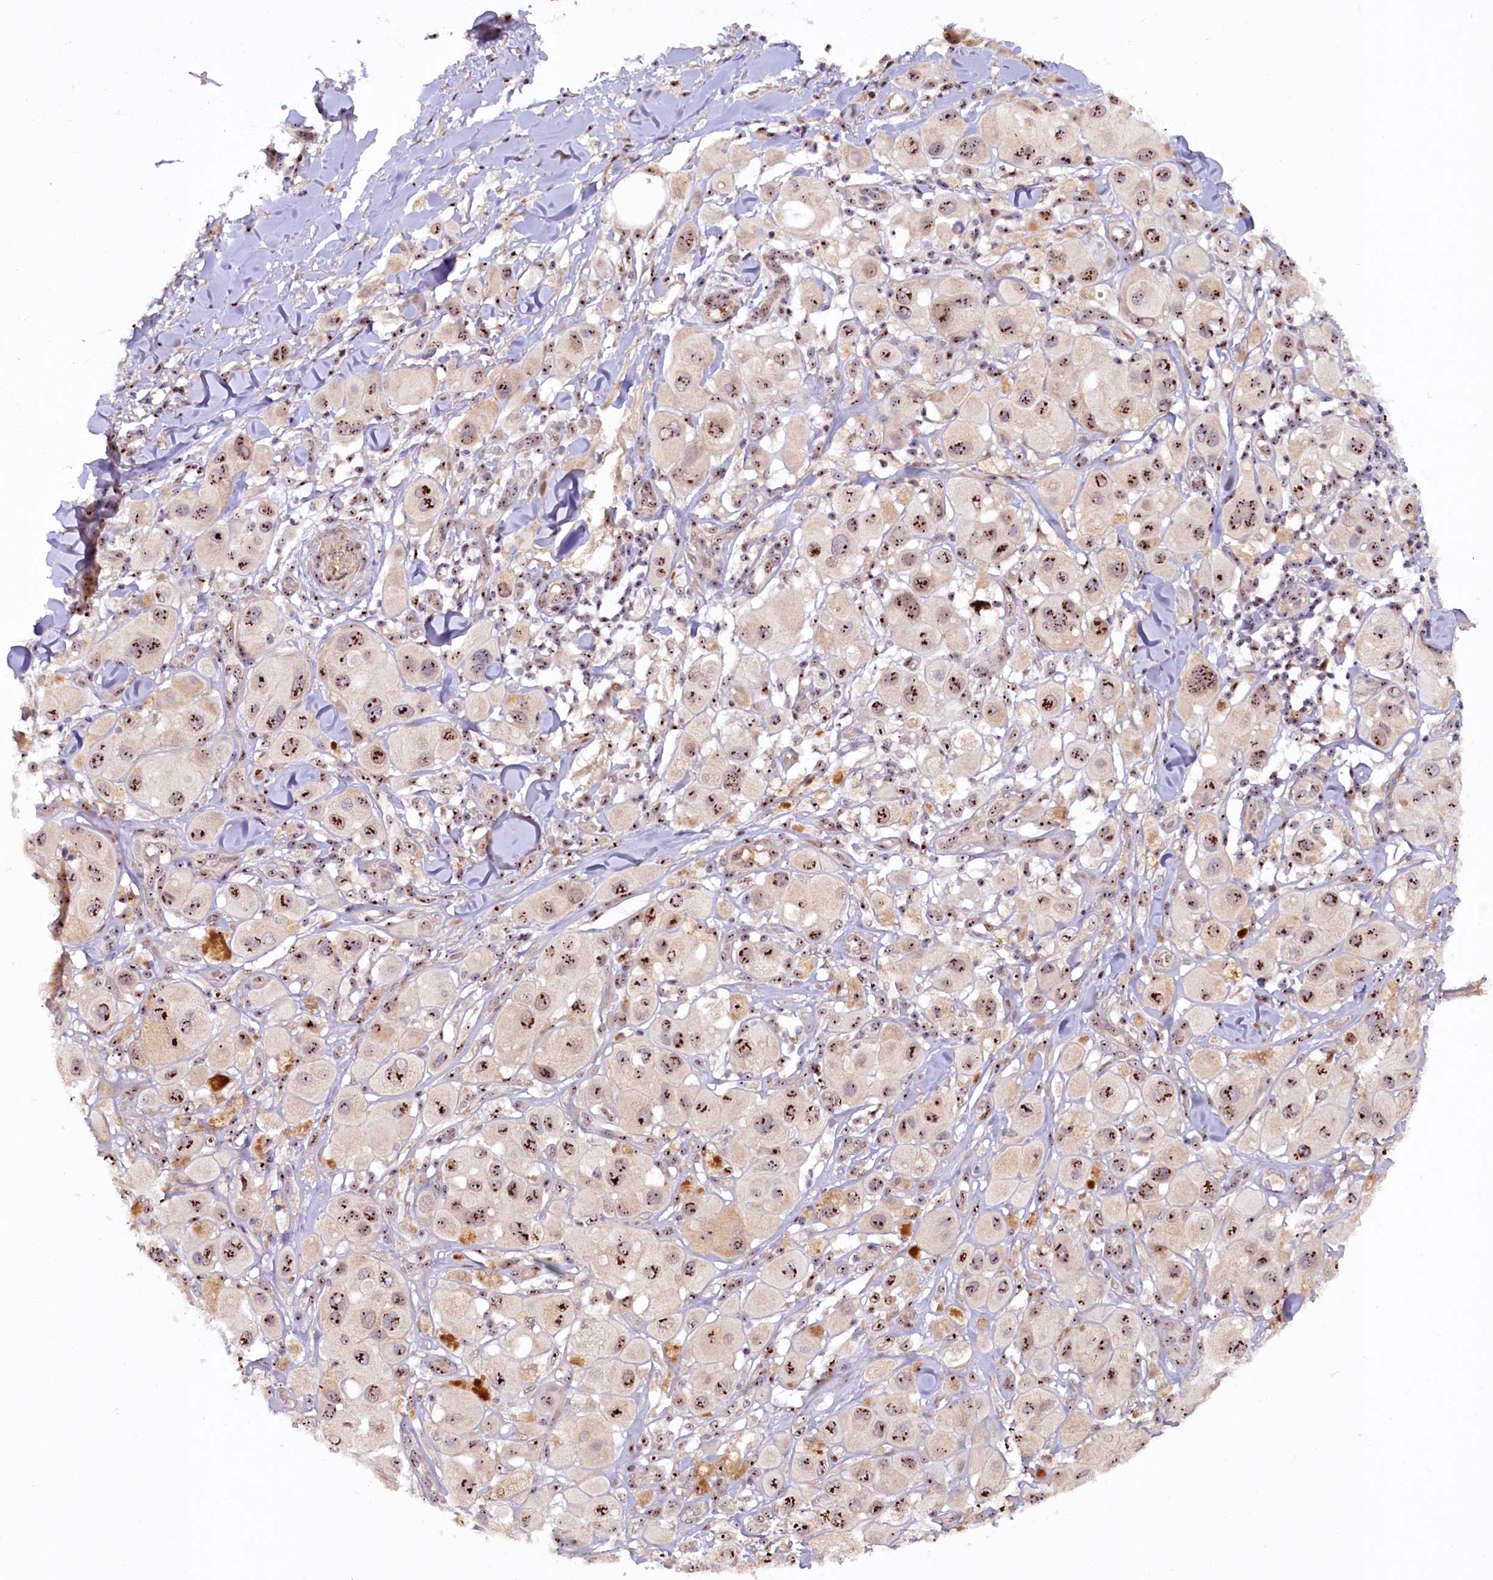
{"staining": {"intensity": "moderate", "quantity": ">75%", "location": "nuclear"}, "tissue": "melanoma", "cell_type": "Tumor cells", "image_type": "cancer", "snomed": [{"axis": "morphology", "description": "Malignant melanoma, Metastatic site"}, {"axis": "topography", "description": "Skin"}], "caption": "The histopathology image exhibits immunohistochemical staining of melanoma. There is moderate nuclear positivity is identified in about >75% of tumor cells.", "gene": "TCOF1", "patient": {"sex": "male", "age": 41}}